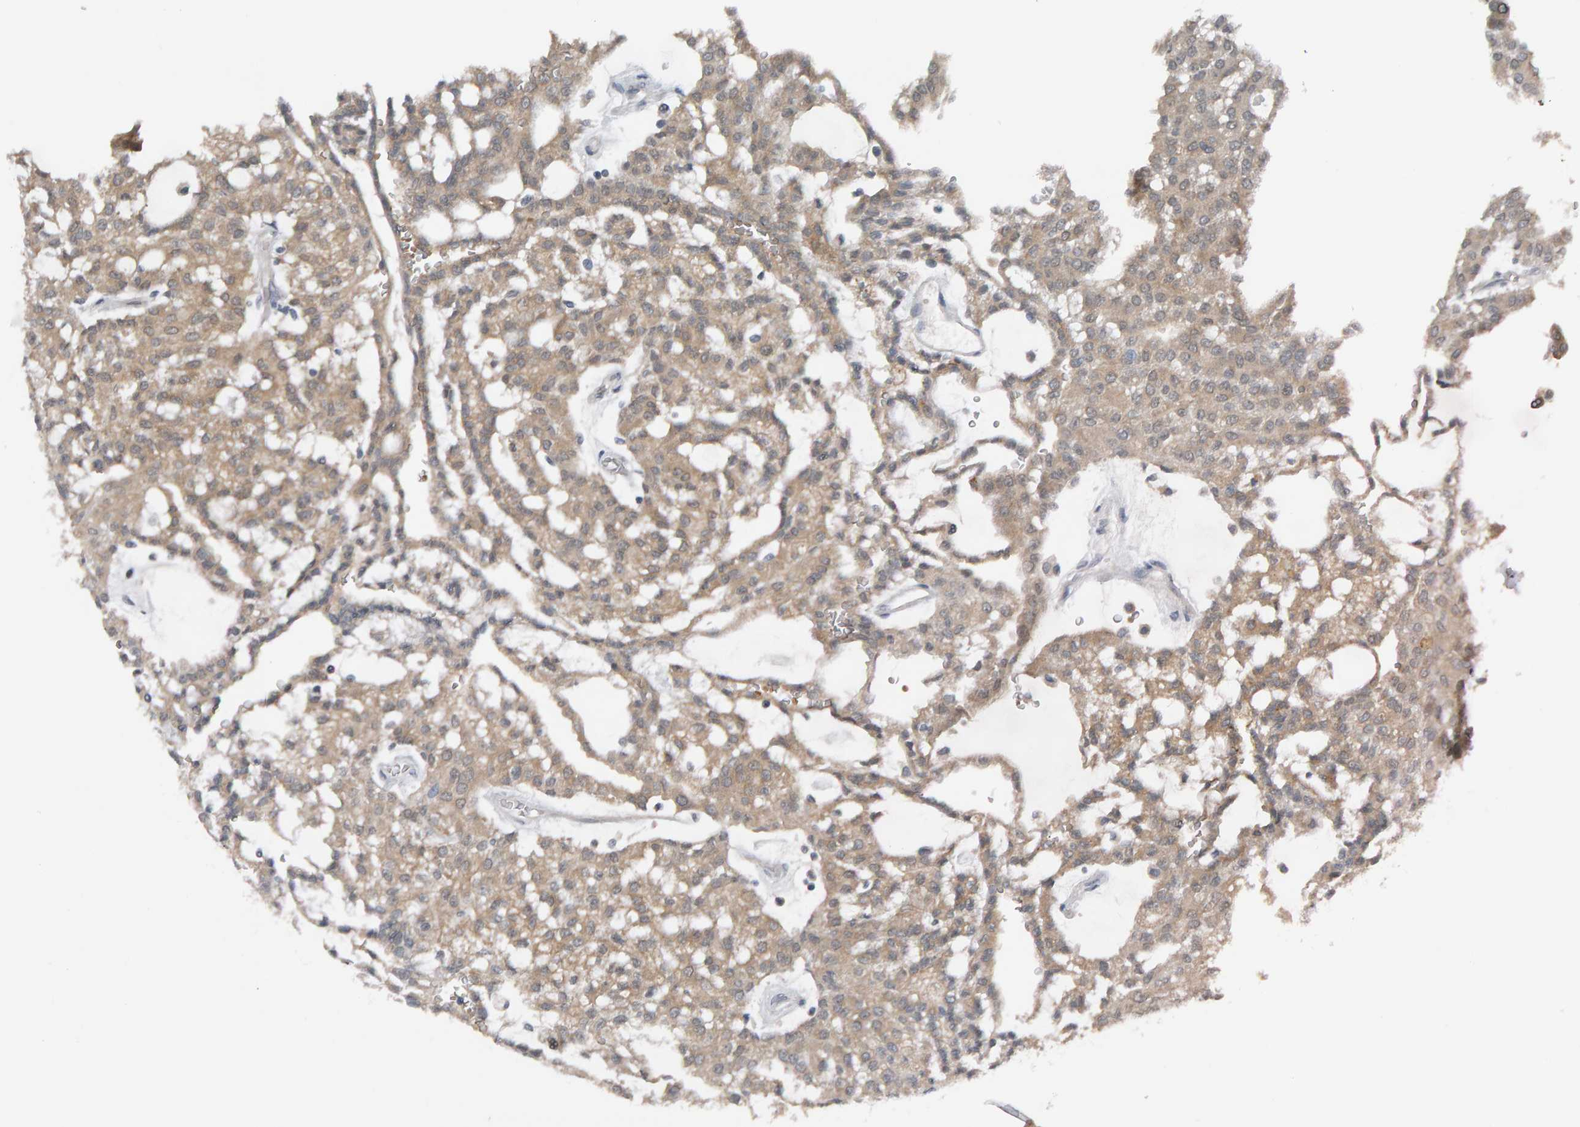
{"staining": {"intensity": "weak", "quantity": ">75%", "location": "cytoplasmic/membranous"}, "tissue": "renal cancer", "cell_type": "Tumor cells", "image_type": "cancer", "snomed": [{"axis": "morphology", "description": "Adenocarcinoma, NOS"}, {"axis": "topography", "description": "Kidney"}], "caption": "About >75% of tumor cells in human renal adenocarcinoma show weak cytoplasmic/membranous protein positivity as visualized by brown immunohistochemical staining.", "gene": "COASY", "patient": {"sex": "male", "age": 63}}